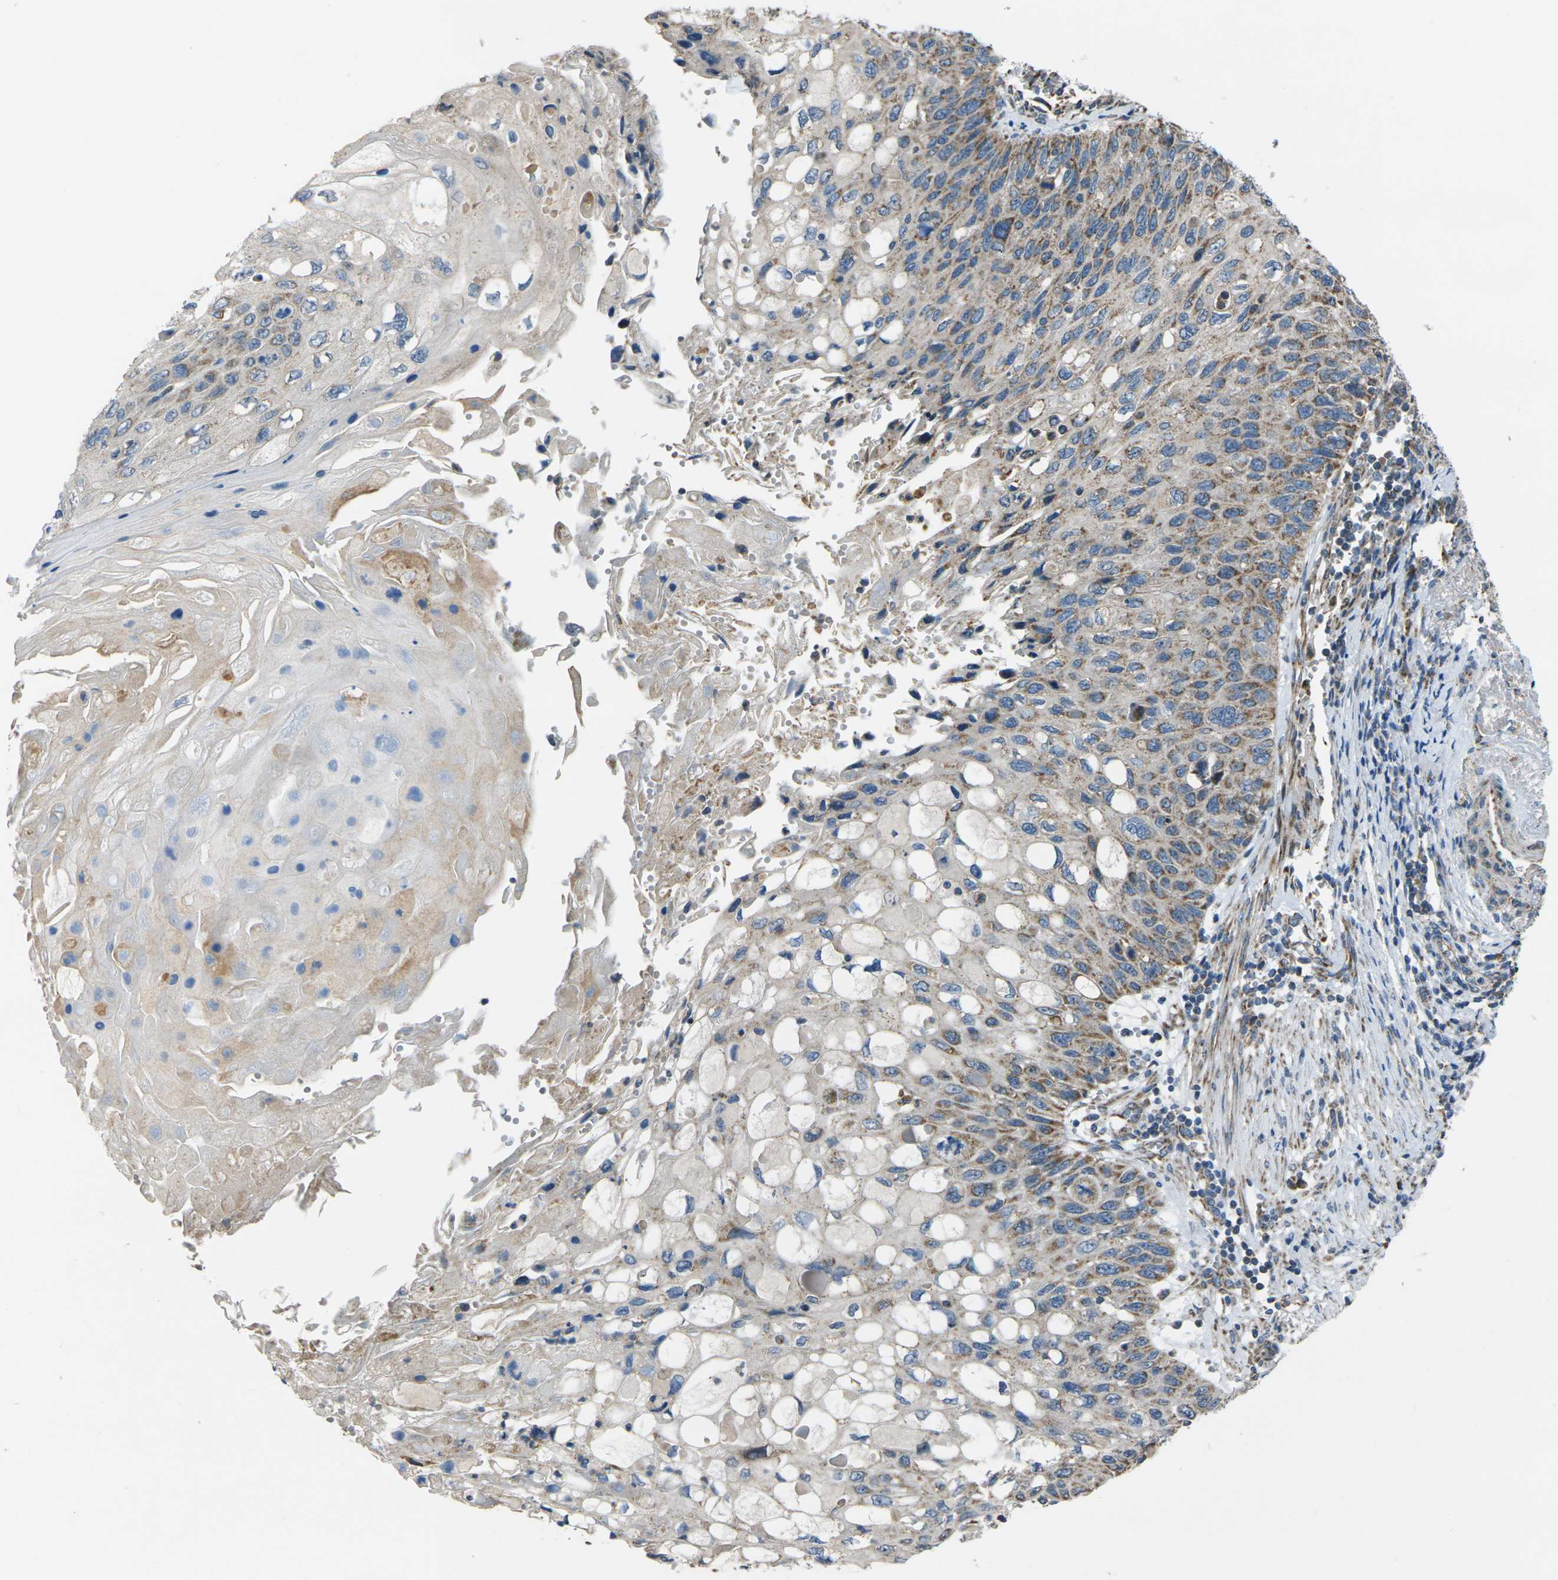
{"staining": {"intensity": "weak", "quantity": "25%-75%", "location": "cytoplasmic/membranous"}, "tissue": "cervical cancer", "cell_type": "Tumor cells", "image_type": "cancer", "snomed": [{"axis": "morphology", "description": "Squamous cell carcinoma, NOS"}, {"axis": "topography", "description": "Cervix"}], "caption": "This is a micrograph of immunohistochemistry (IHC) staining of cervical cancer (squamous cell carcinoma), which shows weak positivity in the cytoplasmic/membranous of tumor cells.", "gene": "TMEM120B", "patient": {"sex": "female", "age": 70}}